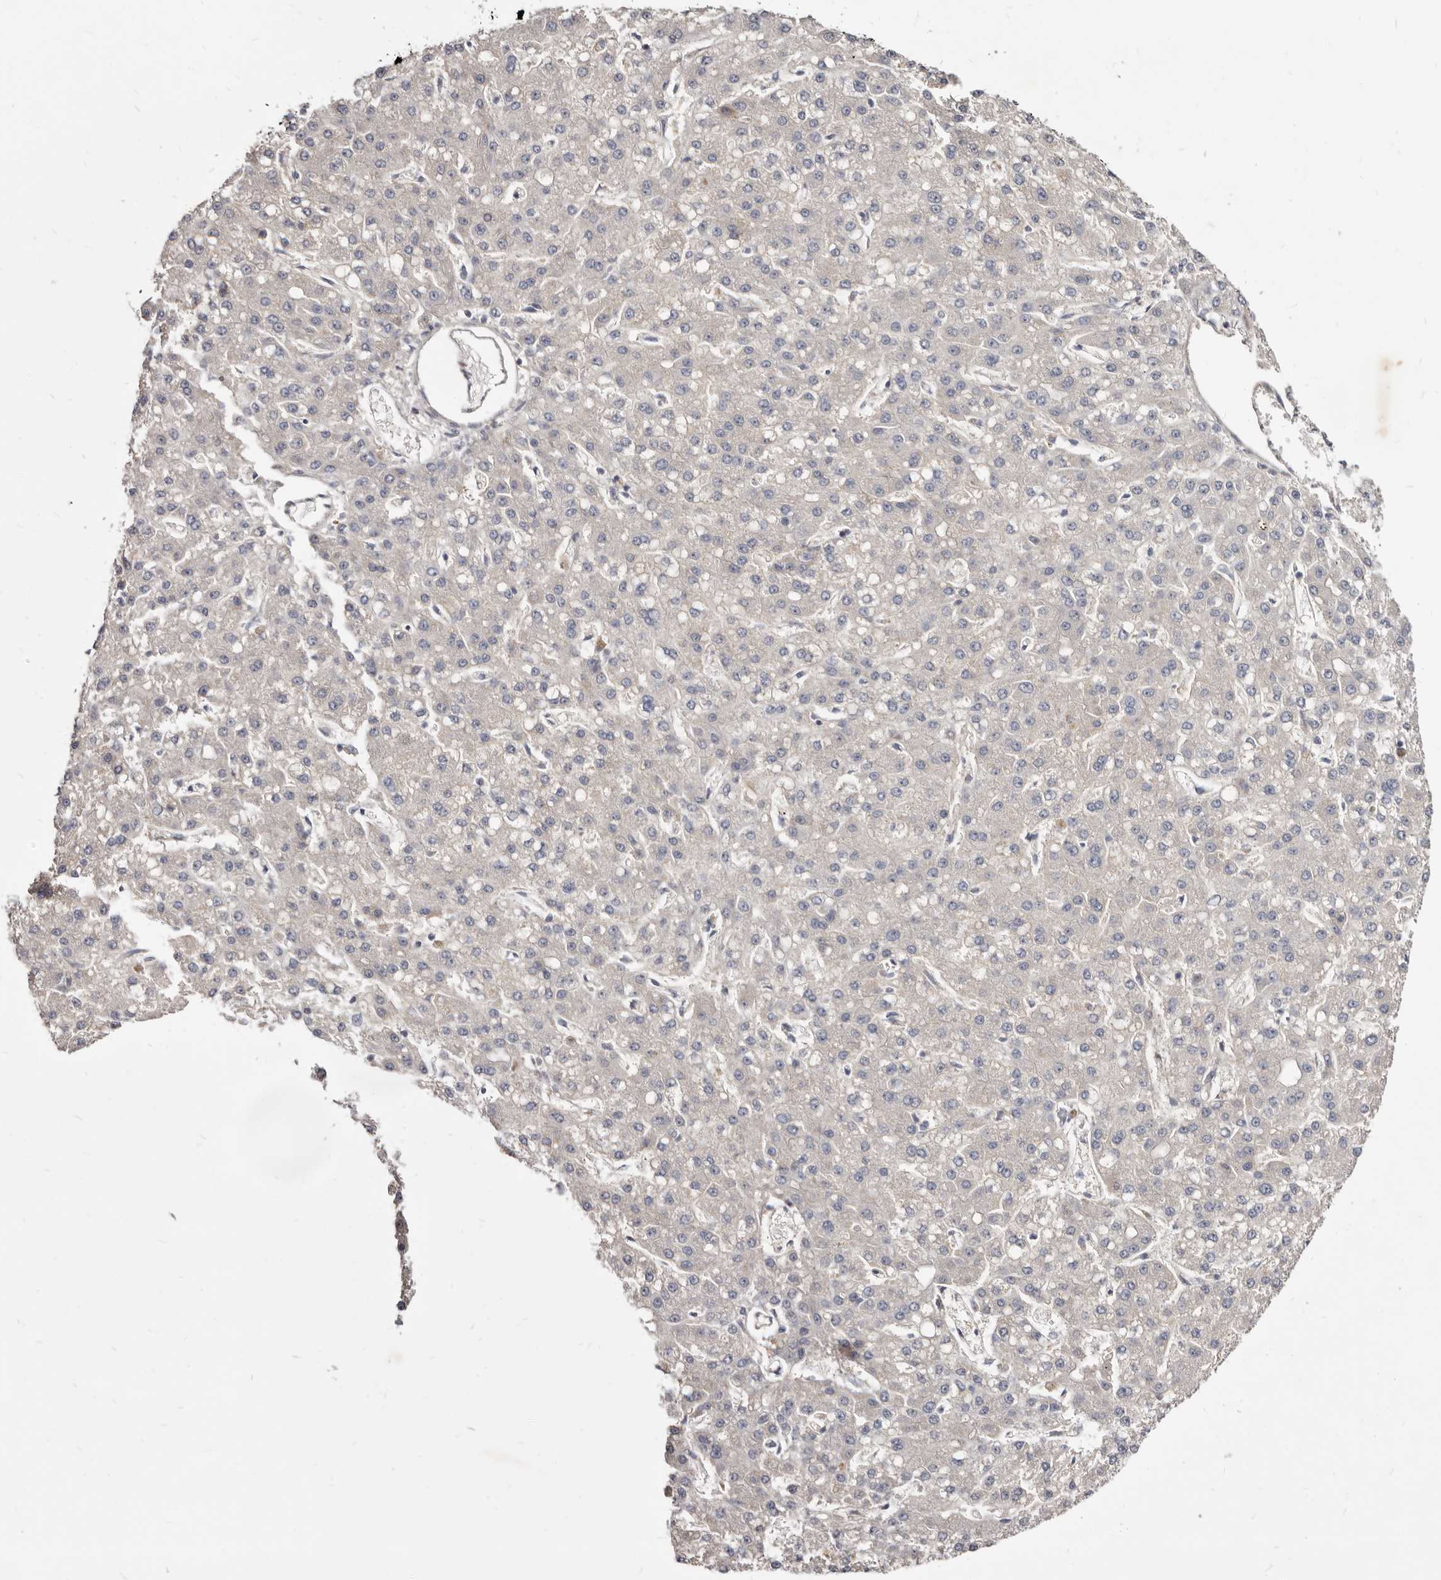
{"staining": {"intensity": "negative", "quantity": "none", "location": "none"}, "tissue": "liver cancer", "cell_type": "Tumor cells", "image_type": "cancer", "snomed": [{"axis": "morphology", "description": "Carcinoma, Hepatocellular, NOS"}, {"axis": "topography", "description": "Liver"}], "caption": "The IHC histopathology image has no significant positivity in tumor cells of liver cancer (hepatocellular carcinoma) tissue.", "gene": "FAS", "patient": {"sex": "male", "age": 67}}